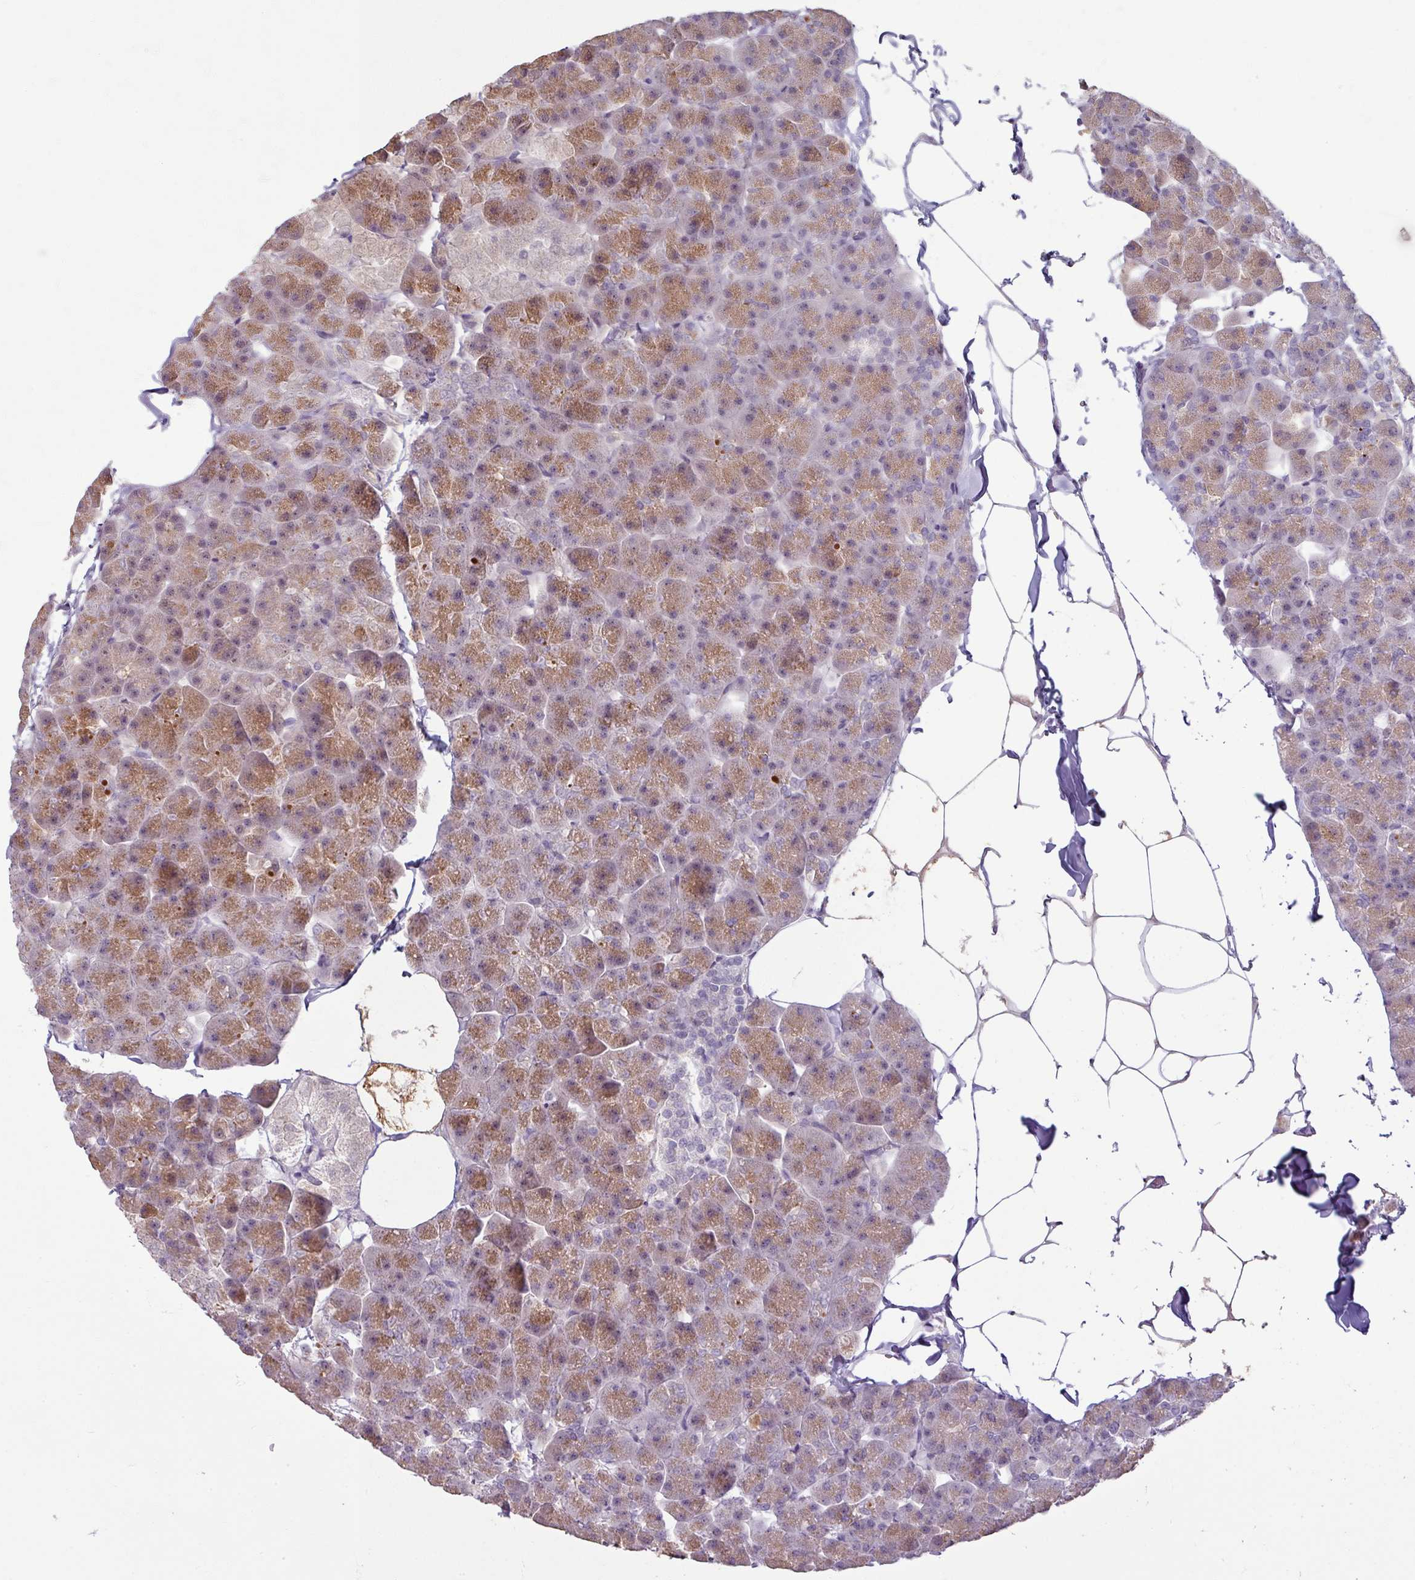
{"staining": {"intensity": "moderate", "quantity": ">75%", "location": "cytoplasmic/membranous,nuclear"}, "tissue": "pancreas", "cell_type": "Exocrine glandular cells", "image_type": "normal", "snomed": [{"axis": "morphology", "description": "Normal tissue, NOS"}, {"axis": "topography", "description": "Pancreas"}], "caption": "Pancreas stained with immunohistochemistry displays moderate cytoplasmic/membranous,nuclear positivity in approximately >75% of exocrine glandular cells. (Brightfield microscopy of DAB IHC at high magnification).", "gene": "UVSSA", "patient": {"sex": "male", "age": 35}}